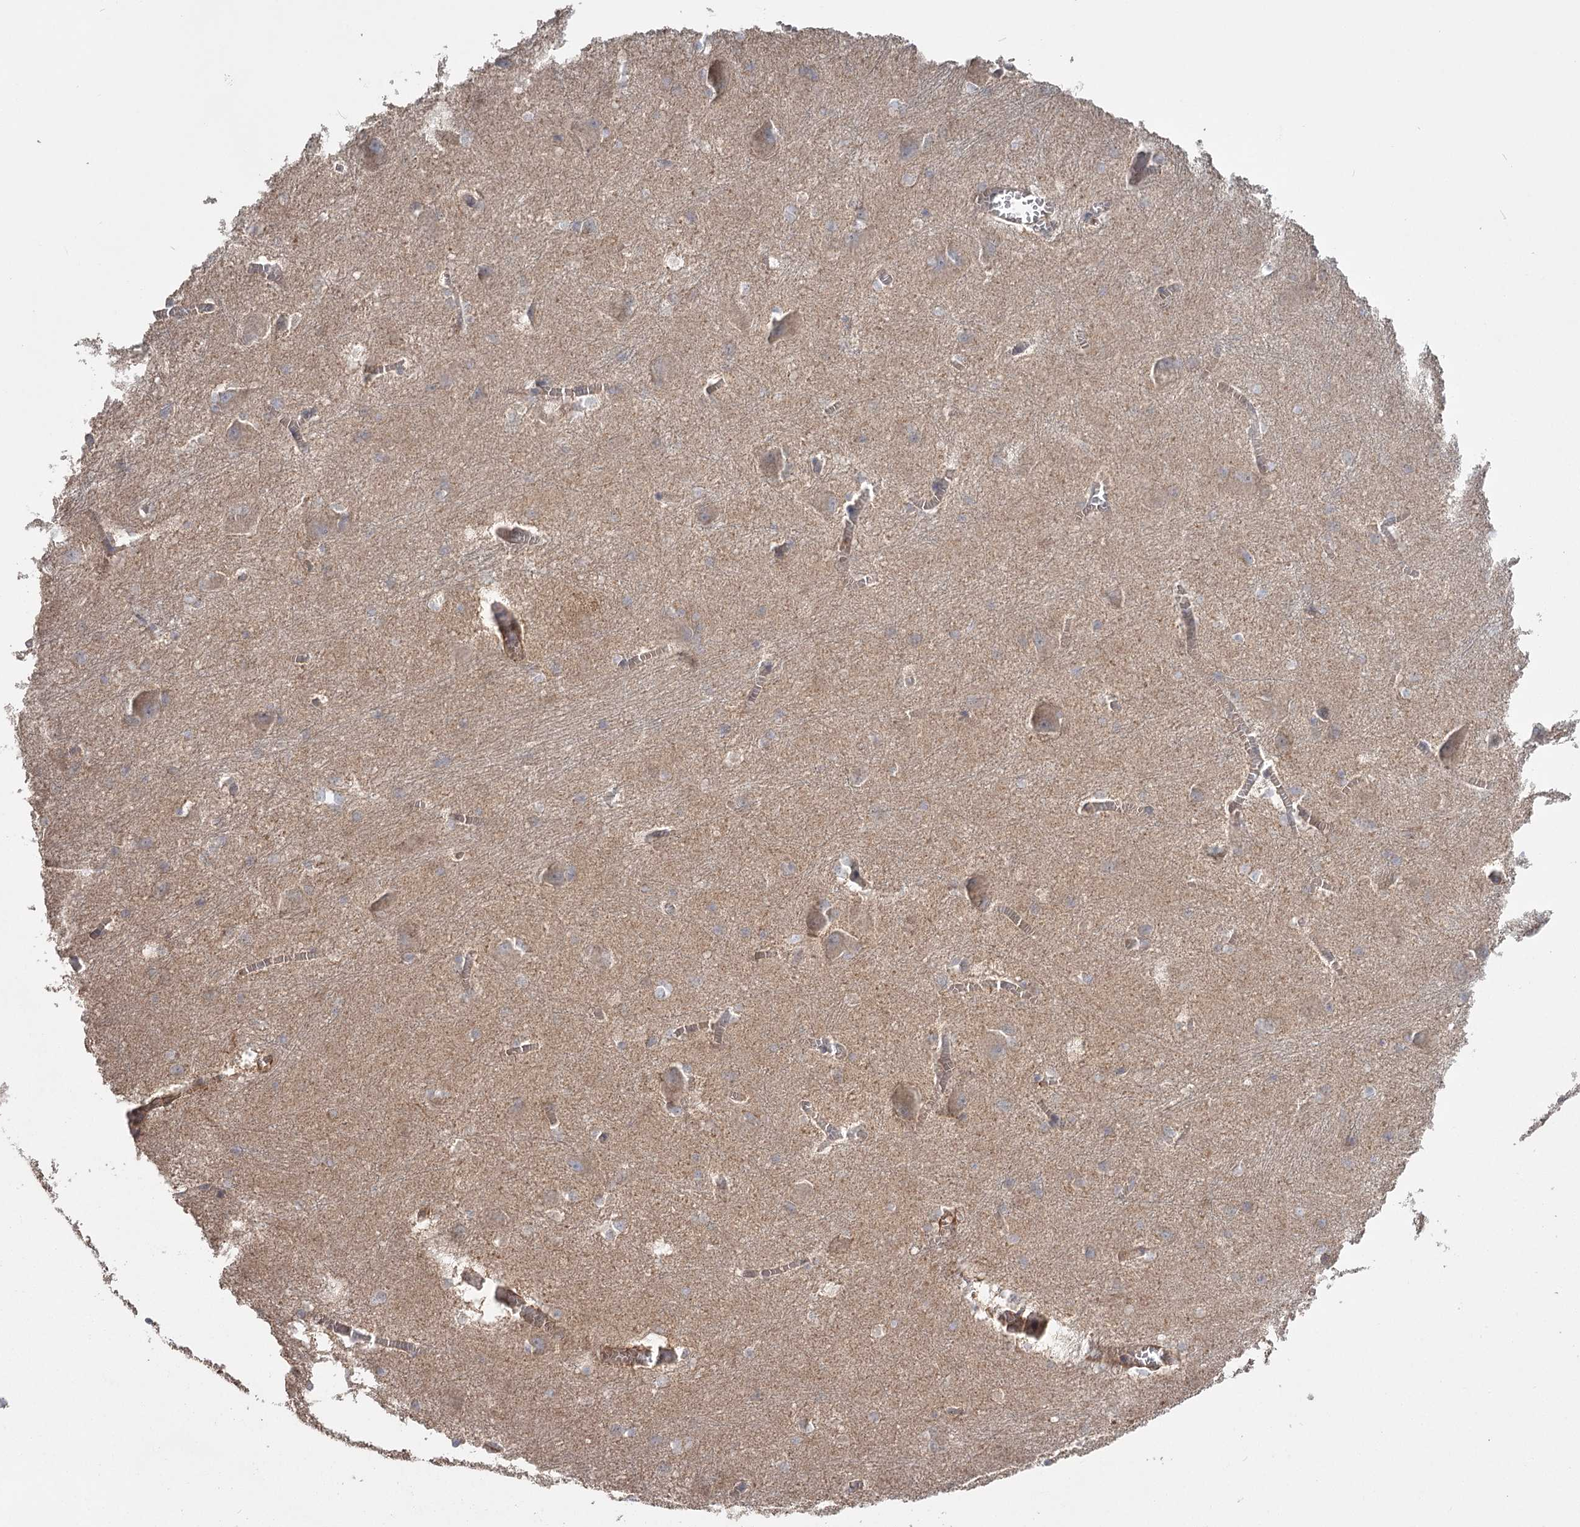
{"staining": {"intensity": "negative", "quantity": "none", "location": "none"}, "tissue": "caudate", "cell_type": "Glial cells", "image_type": "normal", "snomed": [{"axis": "morphology", "description": "Normal tissue, NOS"}, {"axis": "topography", "description": "Lateral ventricle wall"}], "caption": "IHC of unremarkable human caudate displays no expression in glial cells.", "gene": "DHRS9", "patient": {"sex": "male", "age": 37}}